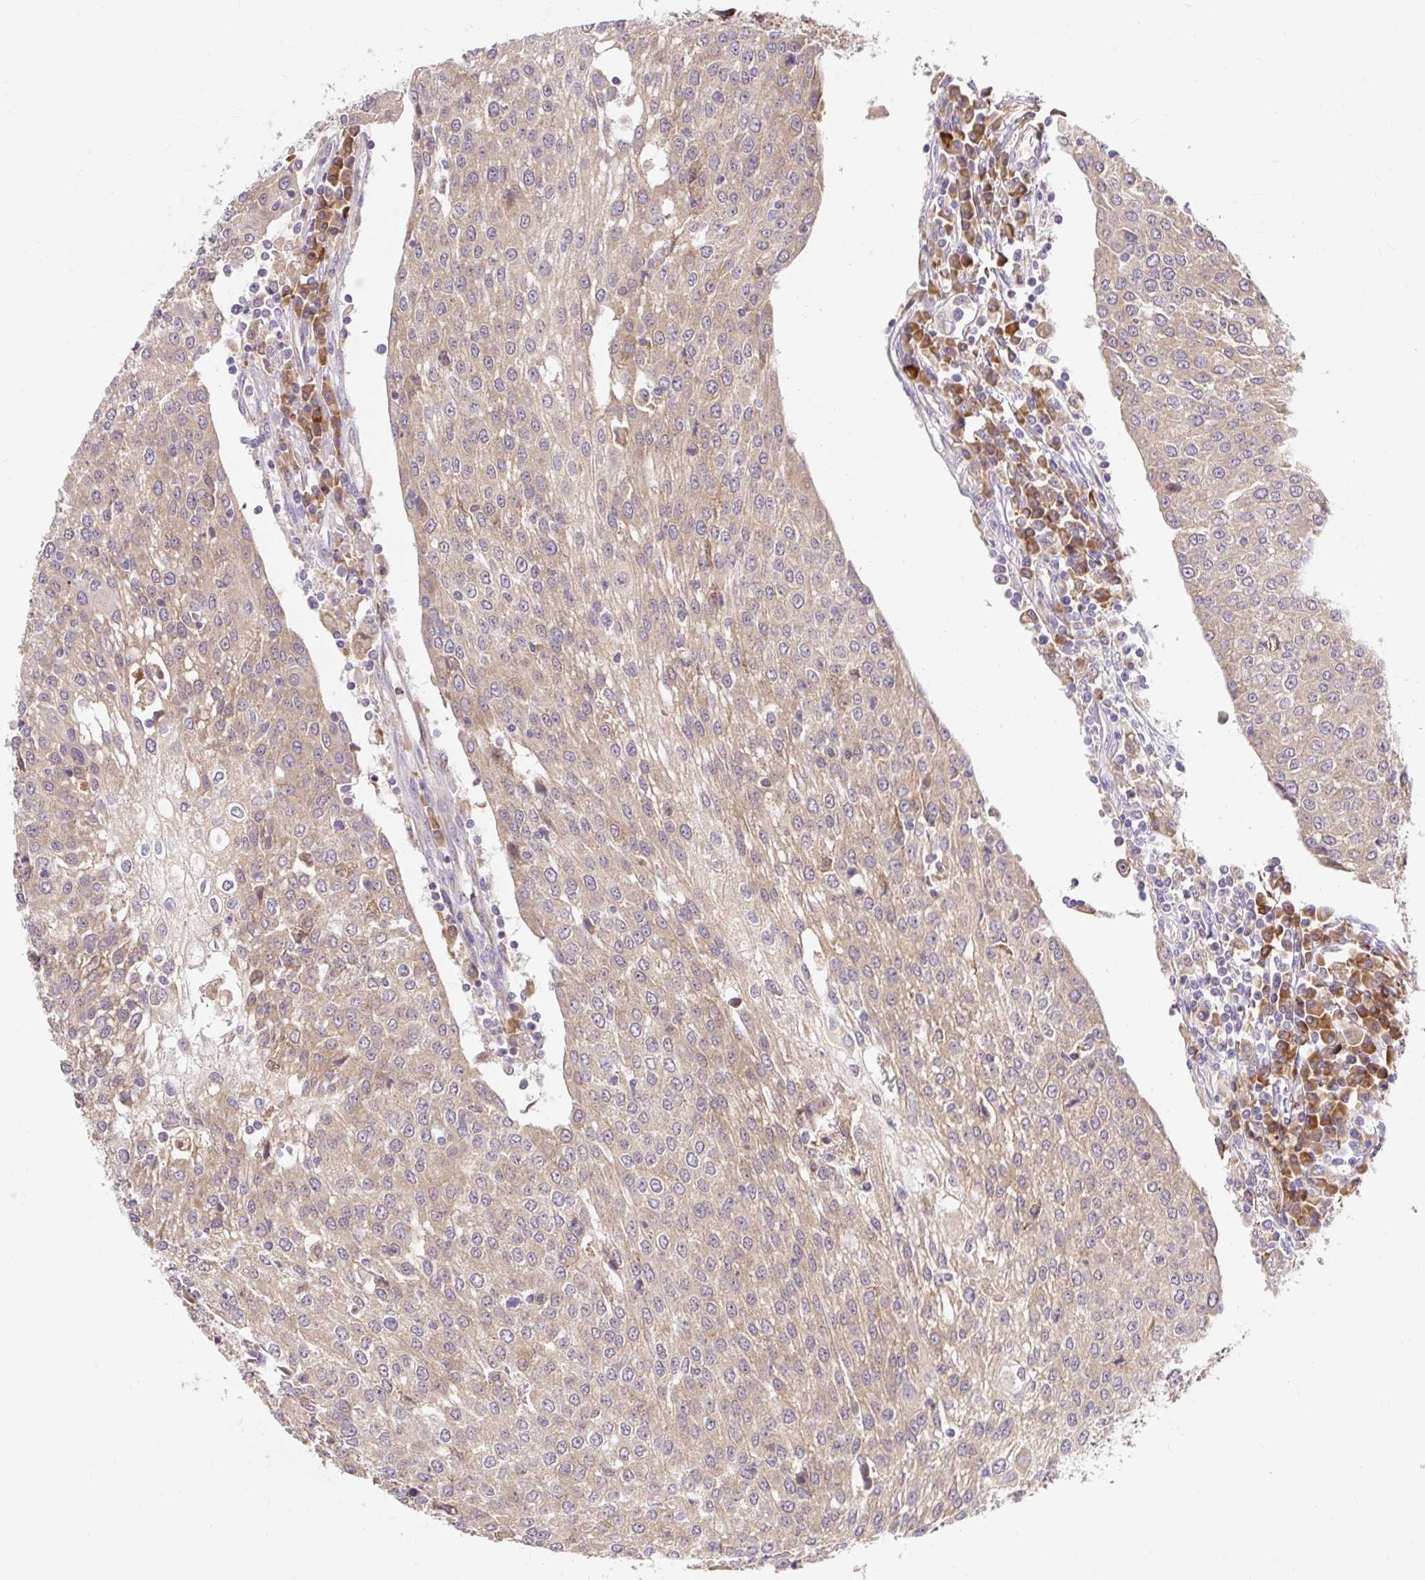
{"staining": {"intensity": "weak", "quantity": ">75%", "location": "cytoplasmic/membranous"}, "tissue": "urothelial cancer", "cell_type": "Tumor cells", "image_type": "cancer", "snomed": [{"axis": "morphology", "description": "Urothelial carcinoma, High grade"}, {"axis": "topography", "description": "Urinary bladder"}], "caption": "A brown stain shows weak cytoplasmic/membranous expression of a protein in urothelial cancer tumor cells.", "gene": "SEC63", "patient": {"sex": "female", "age": 85}}